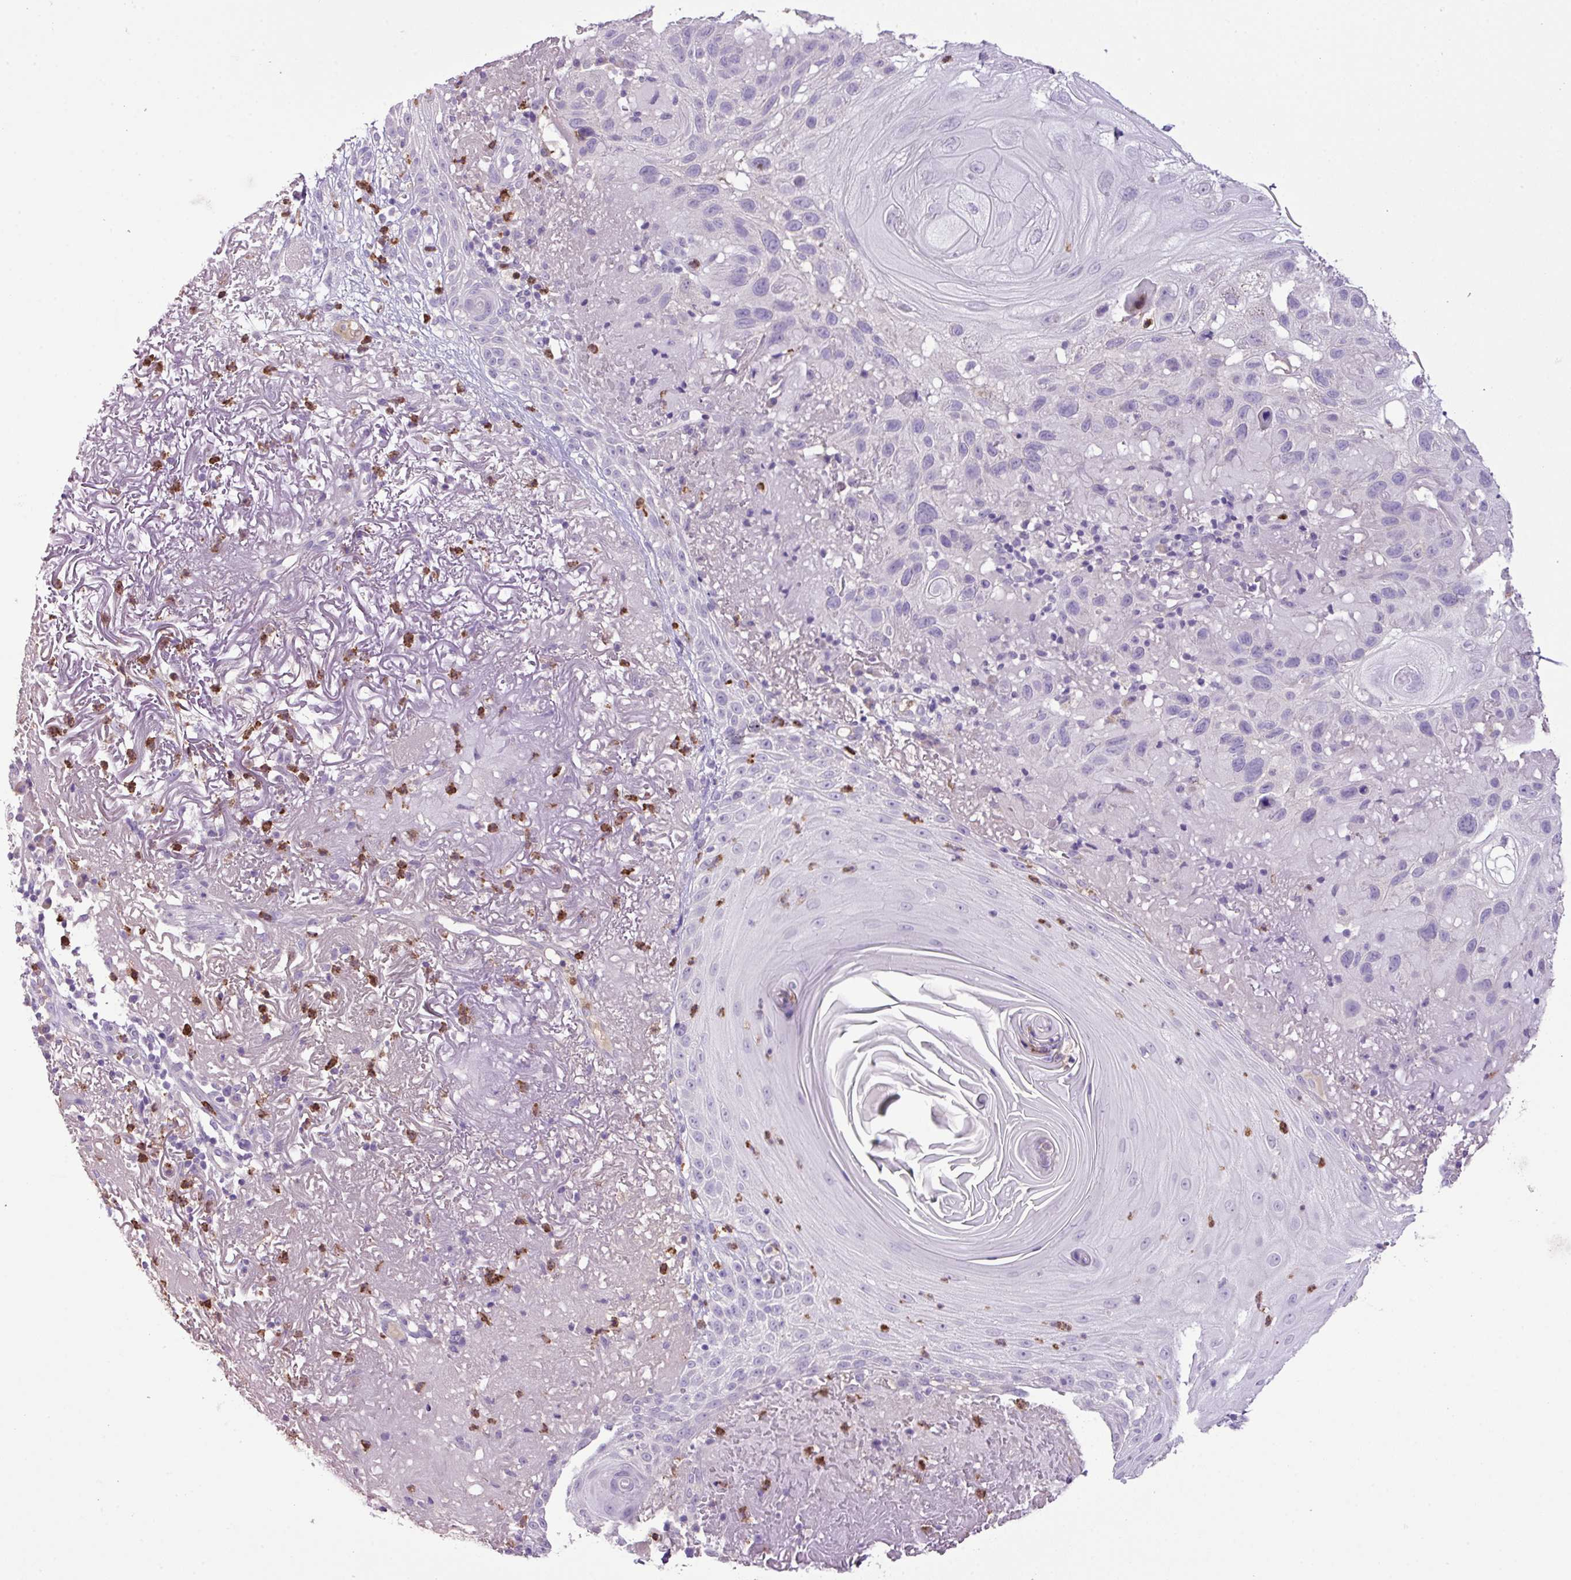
{"staining": {"intensity": "negative", "quantity": "none", "location": "none"}, "tissue": "skin cancer", "cell_type": "Tumor cells", "image_type": "cancer", "snomed": [{"axis": "morphology", "description": "Normal tissue, NOS"}, {"axis": "morphology", "description": "Squamous cell carcinoma, NOS"}, {"axis": "topography", "description": "Skin"}], "caption": "A micrograph of skin squamous cell carcinoma stained for a protein exhibits no brown staining in tumor cells. (Immunohistochemistry, brightfield microscopy, high magnification).", "gene": "HTR3E", "patient": {"sex": "female", "age": 96}}